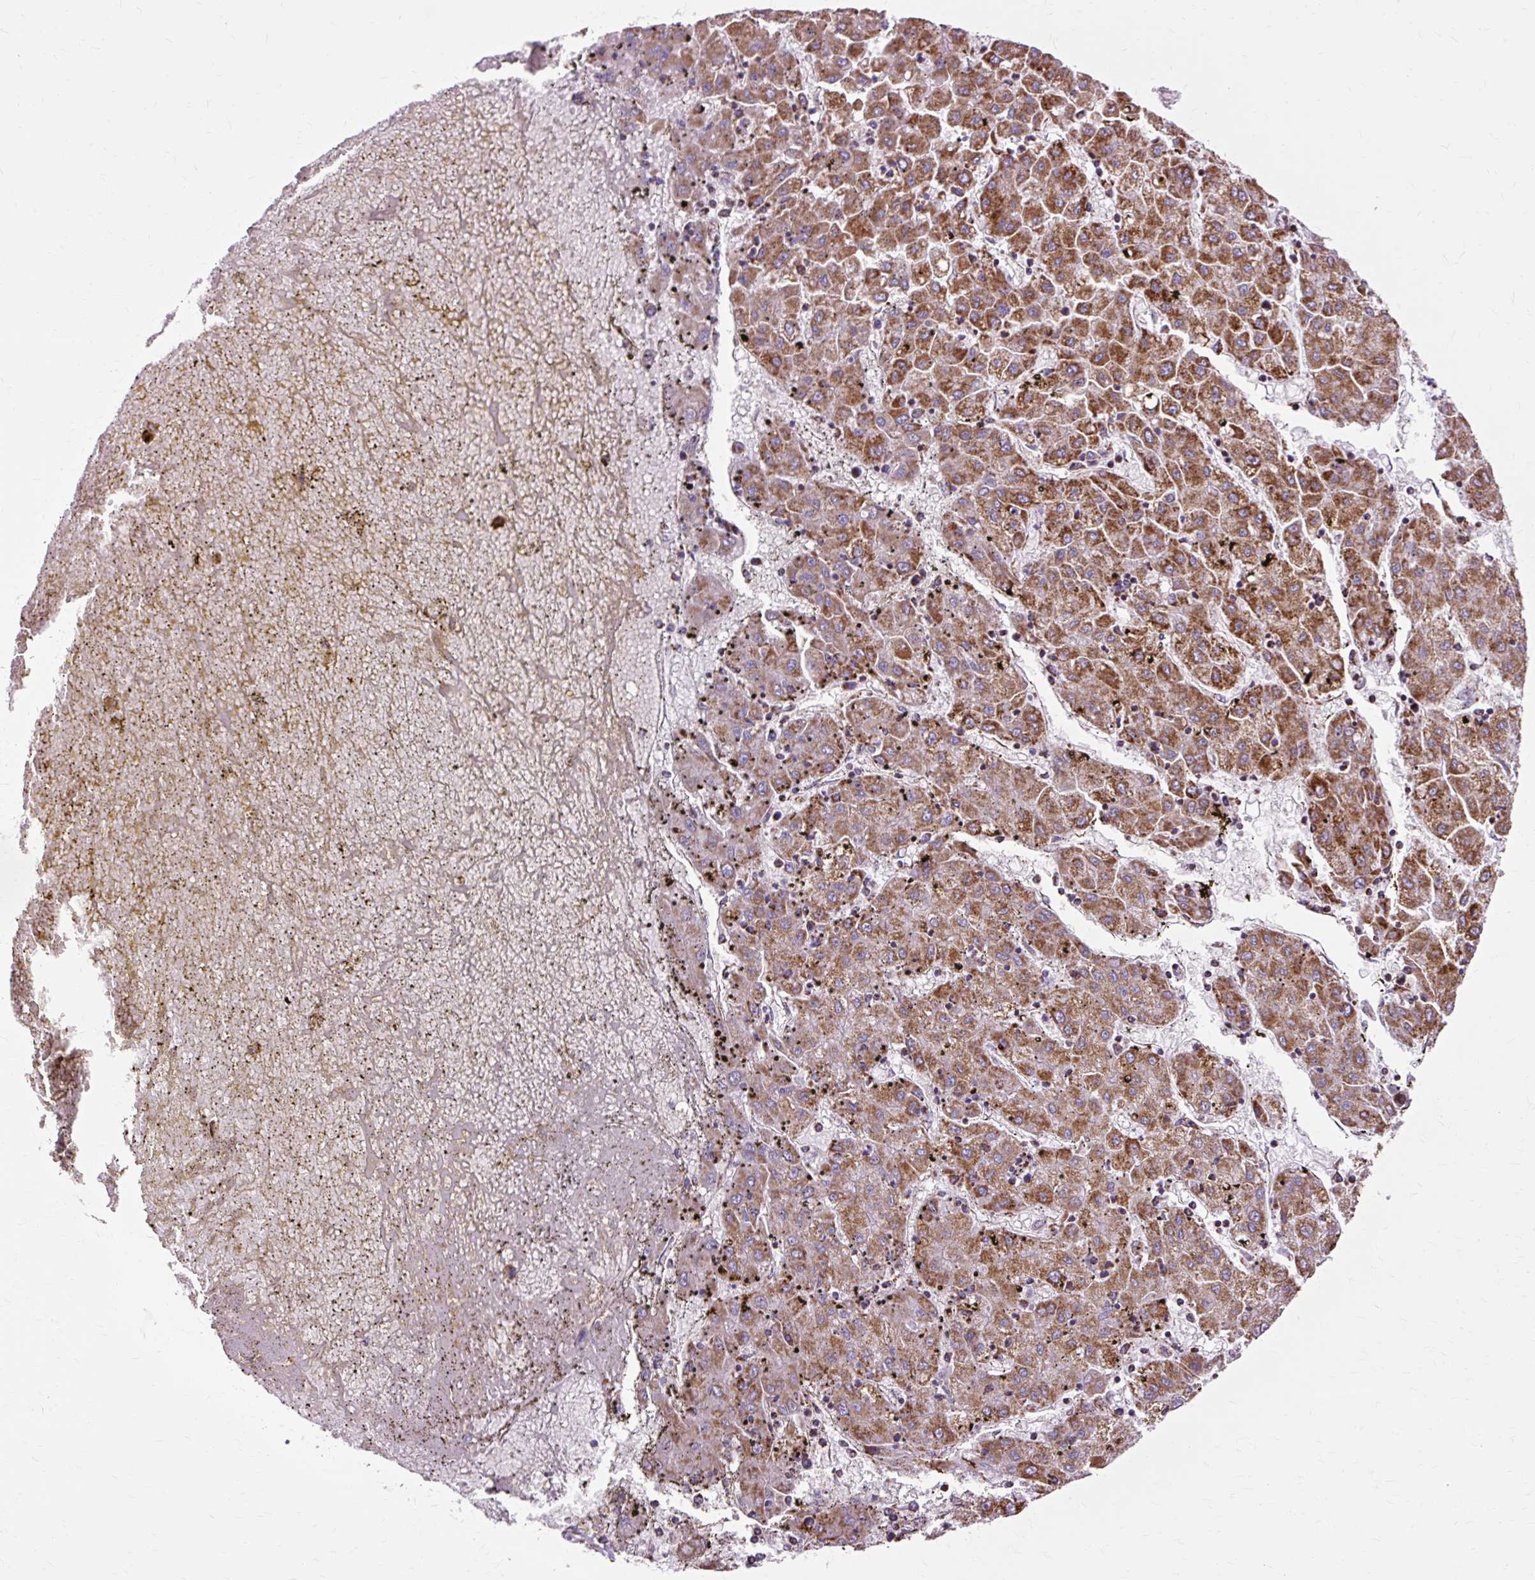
{"staining": {"intensity": "strong", "quantity": ">75%", "location": "cytoplasmic/membranous"}, "tissue": "liver cancer", "cell_type": "Tumor cells", "image_type": "cancer", "snomed": [{"axis": "morphology", "description": "Carcinoma, Hepatocellular, NOS"}, {"axis": "topography", "description": "Liver"}], "caption": "Immunohistochemical staining of human liver cancer (hepatocellular carcinoma) shows strong cytoplasmic/membranous protein expression in approximately >75% of tumor cells.", "gene": "DLAT", "patient": {"sex": "male", "age": 72}}